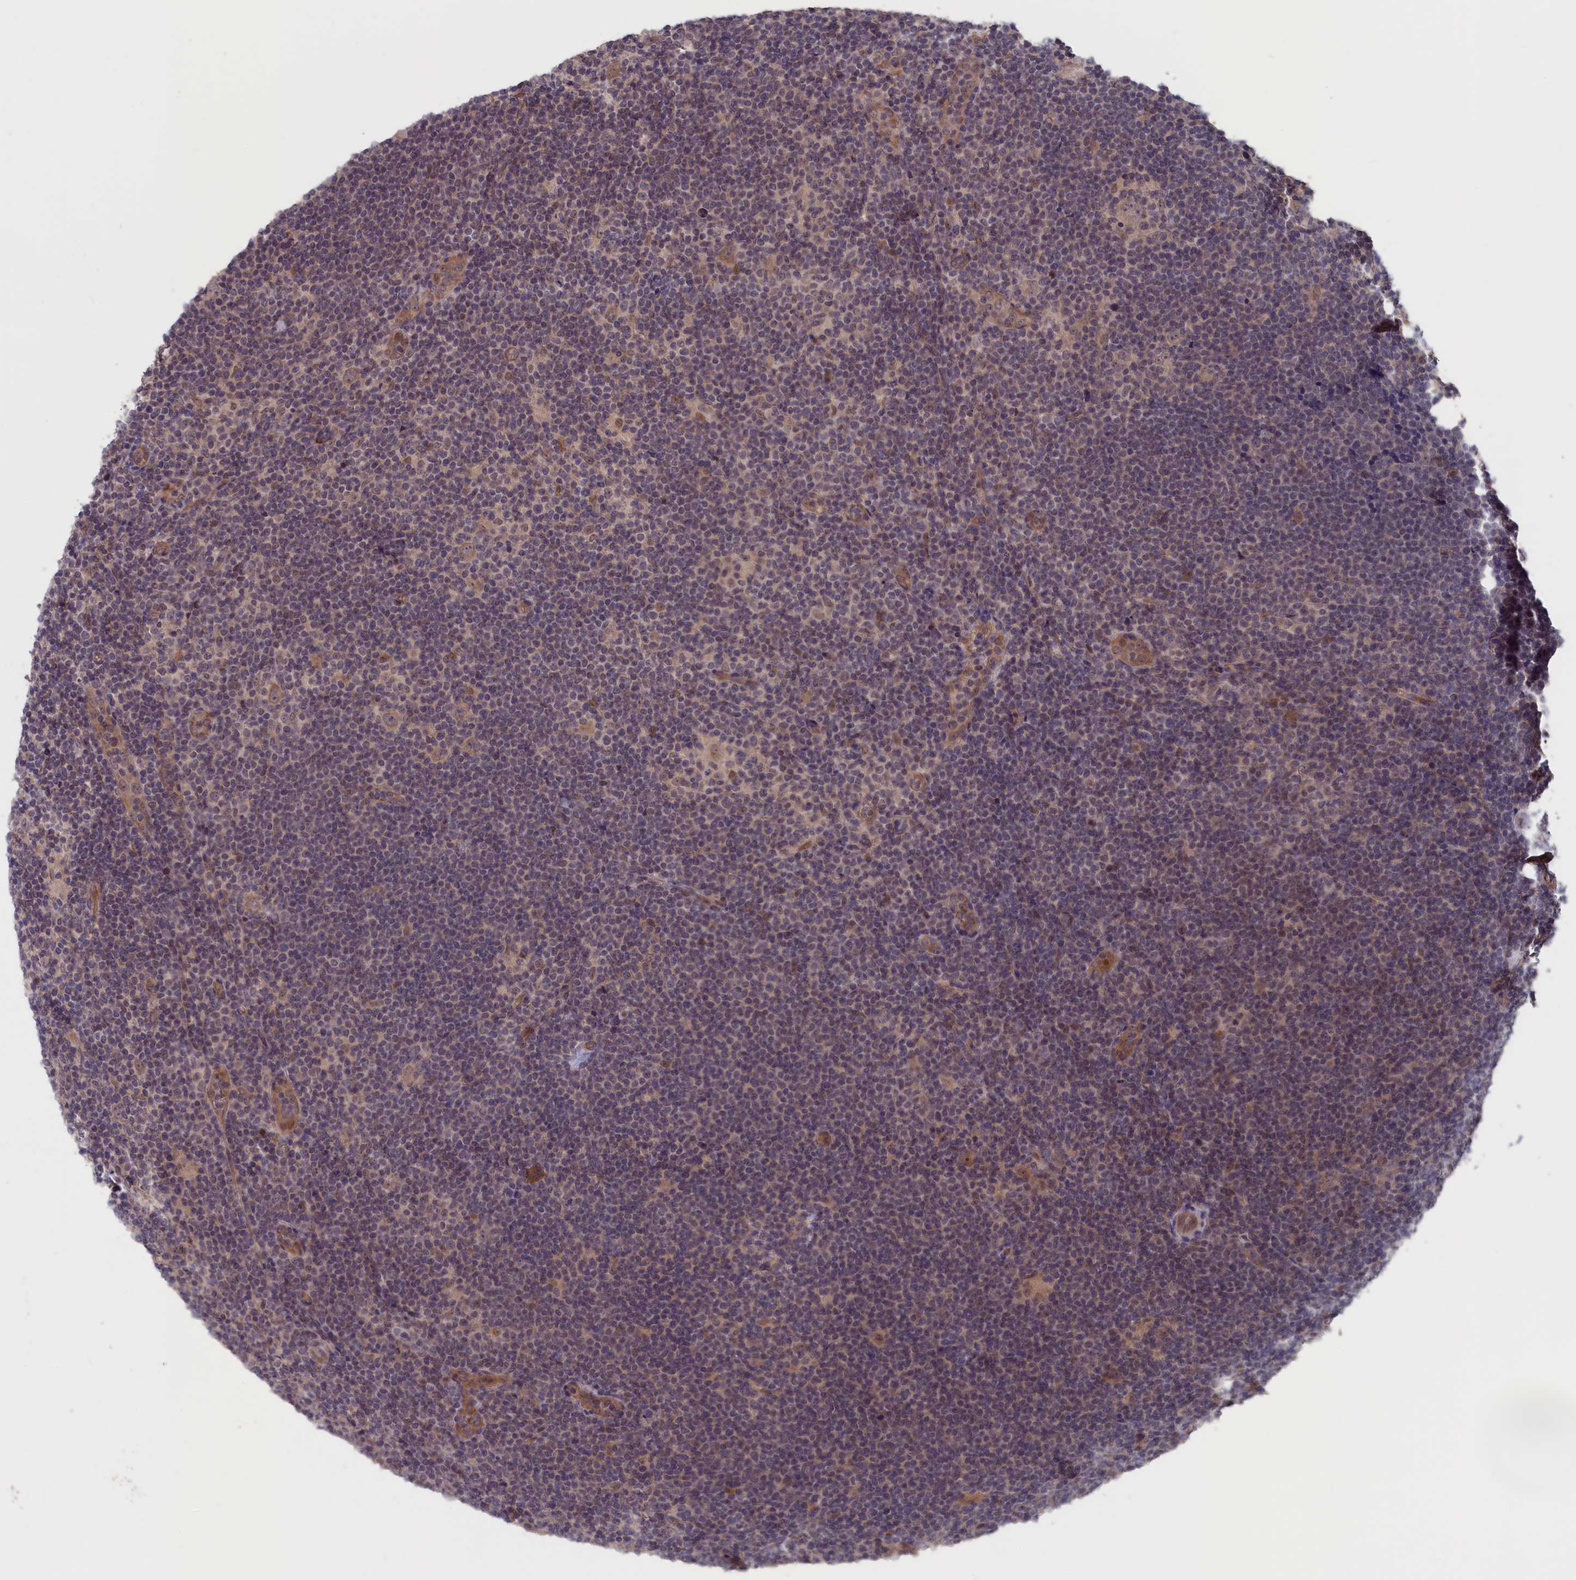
{"staining": {"intensity": "weak", "quantity": "<25%", "location": "cytoplasmic/membranous"}, "tissue": "lymphoma", "cell_type": "Tumor cells", "image_type": "cancer", "snomed": [{"axis": "morphology", "description": "Hodgkin's disease, NOS"}, {"axis": "topography", "description": "Lymph node"}], "caption": "Immunohistochemistry of lymphoma displays no staining in tumor cells.", "gene": "PLP2", "patient": {"sex": "female", "age": 57}}